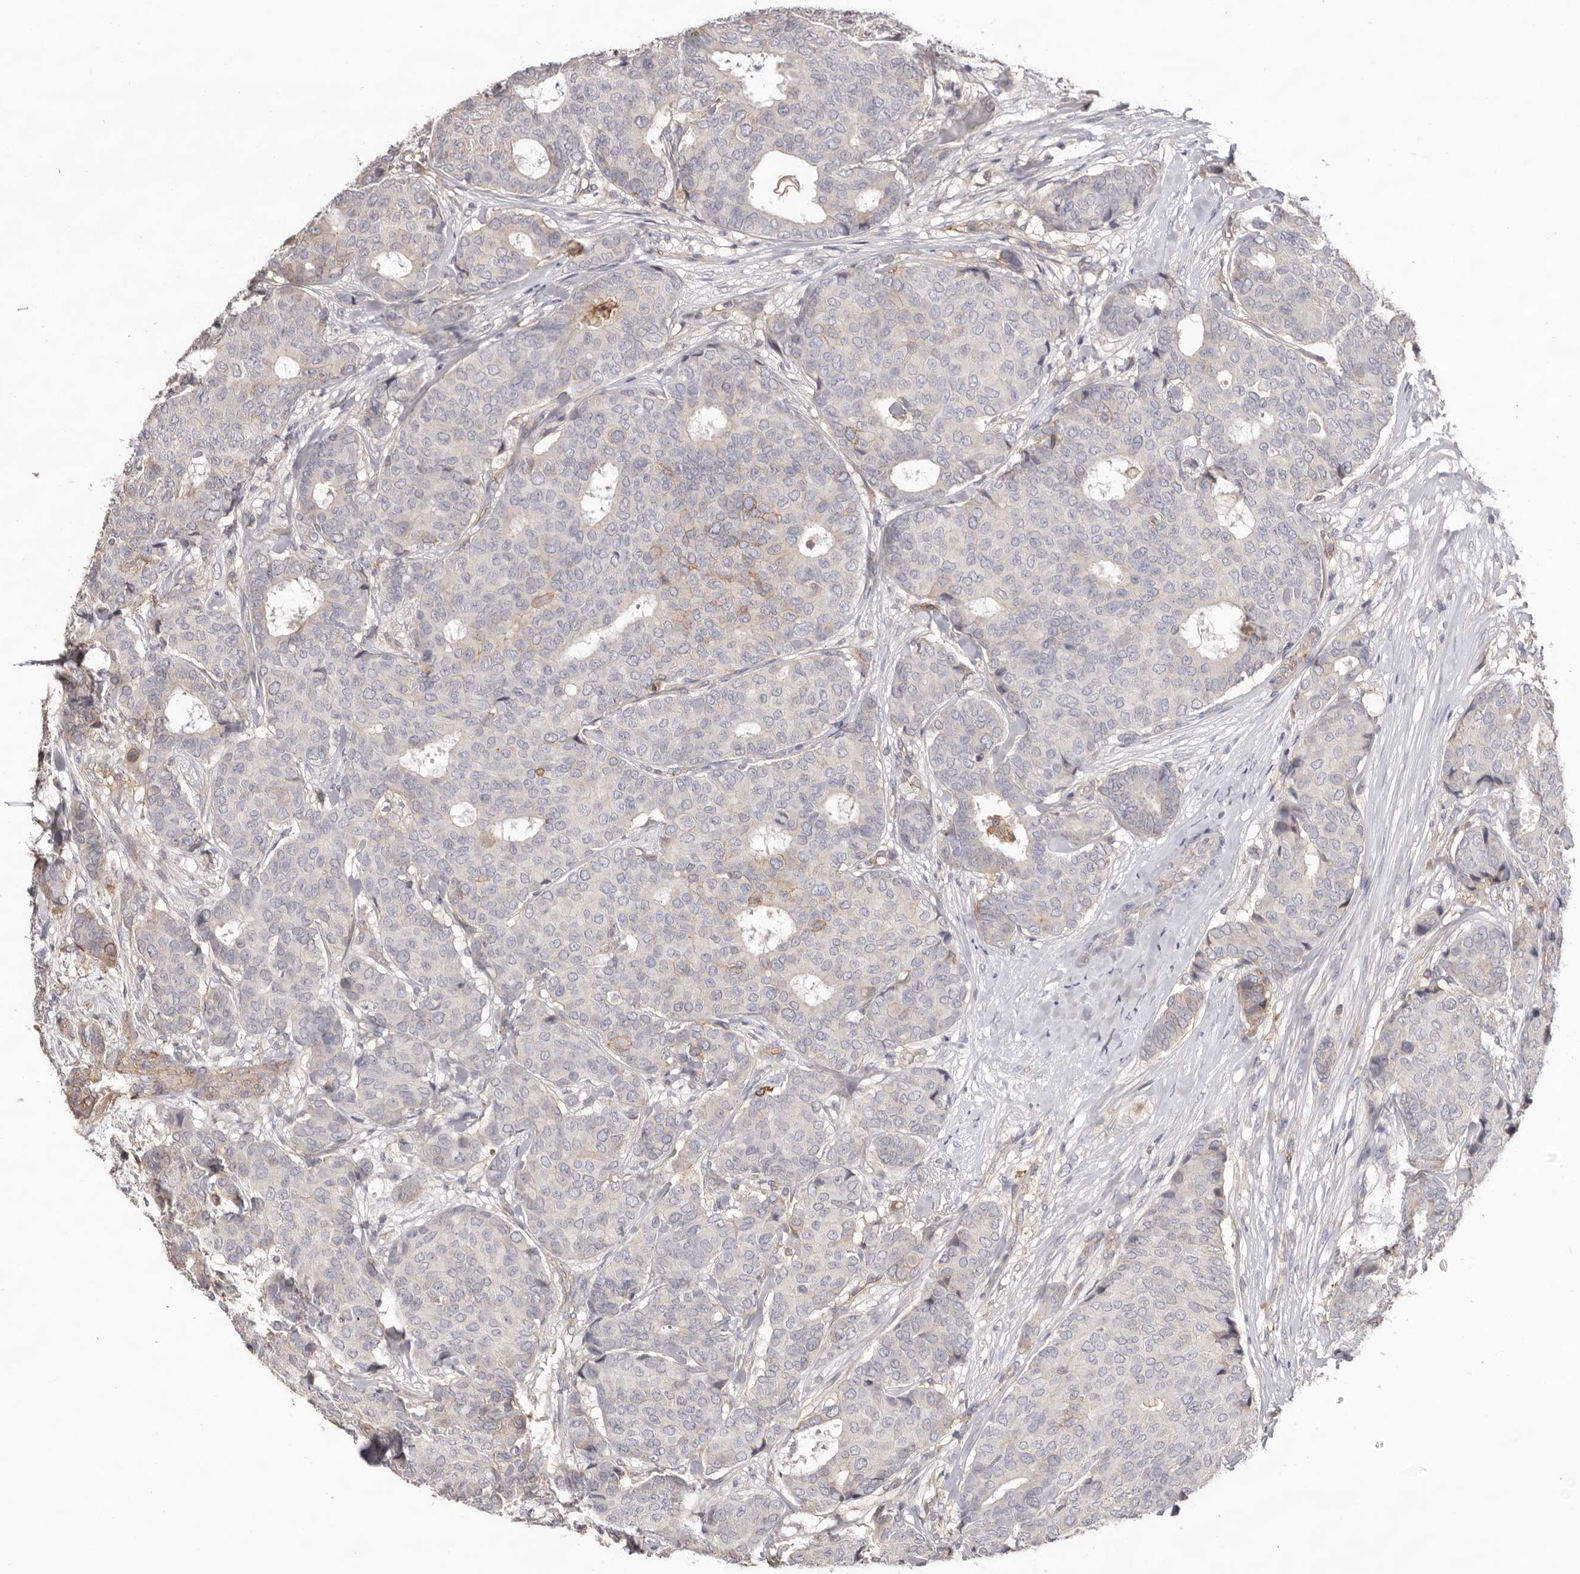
{"staining": {"intensity": "negative", "quantity": "none", "location": "none"}, "tissue": "breast cancer", "cell_type": "Tumor cells", "image_type": "cancer", "snomed": [{"axis": "morphology", "description": "Duct carcinoma"}, {"axis": "topography", "description": "Breast"}], "caption": "Tumor cells show no significant staining in invasive ductal carcinoma (breast). (DAB immunohistochemistry (IHC) with hematoxylin counter stain).", "gene": "MMACHC", "patient": {"sex": "female", "age": 75}}